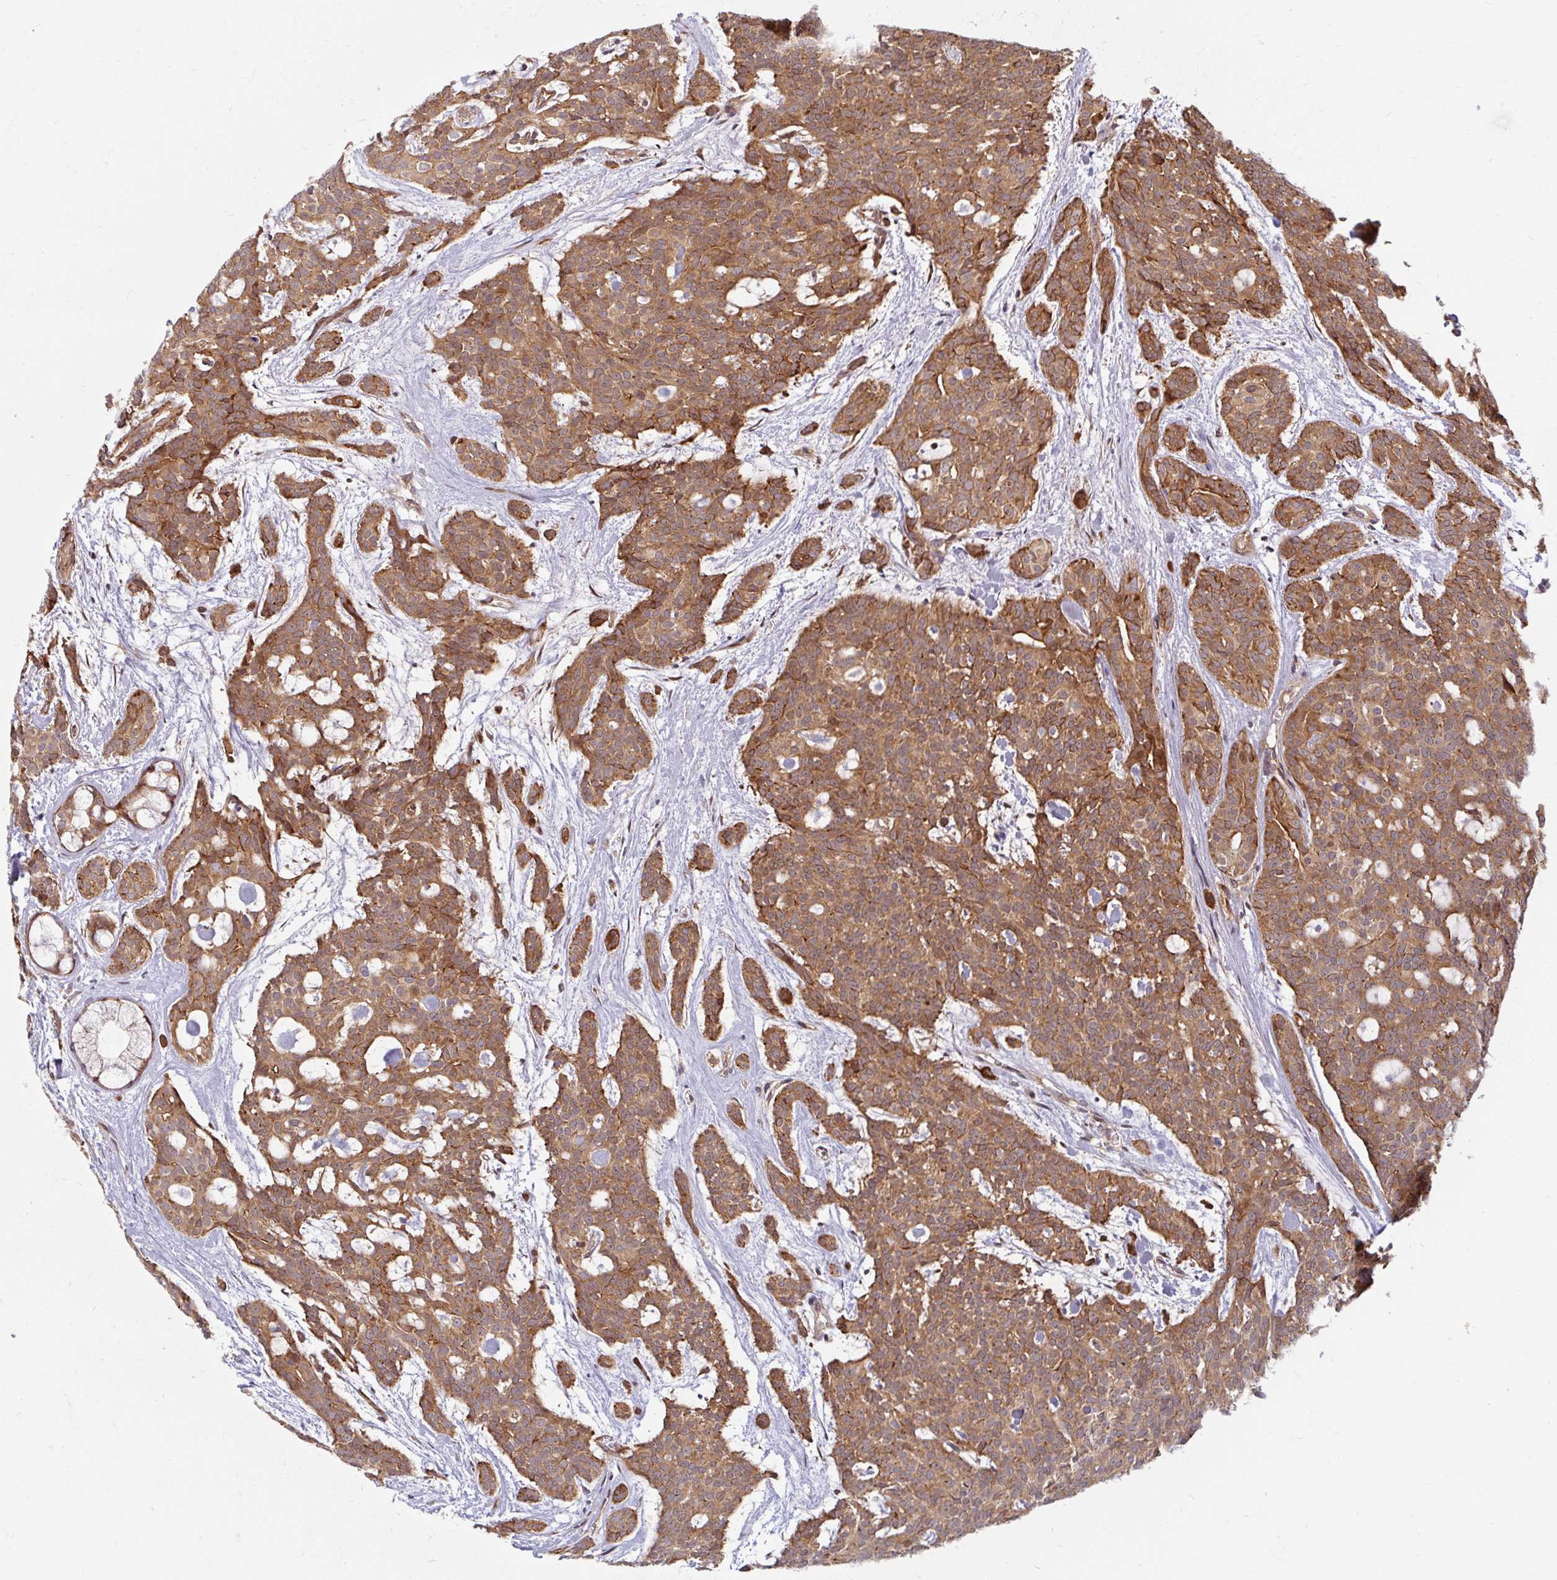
{"staining": {"intensity": "moderate", "quantity": ">75%", "location": "cytoplasmic/membranous"}, "tissue": "head and neck cancer", "cell_type": "Tumor cells", "image_type": "cancer", "snomed": [{"axis": "morphology", "description": "Adenocarcinoma, NOS"}, {"axis": "topography", "description": "Head-Neck"}], "caption": "Immunohistochemistry histopathology image of human head and neck adenocarcinoma stained for a protein (brown), which displays medium levels of moderate cytoplasmic/membranous expression in about >75% of tumor cells.", "gene": "BTF3", "patient": {"sex": "male", "age": 66}}